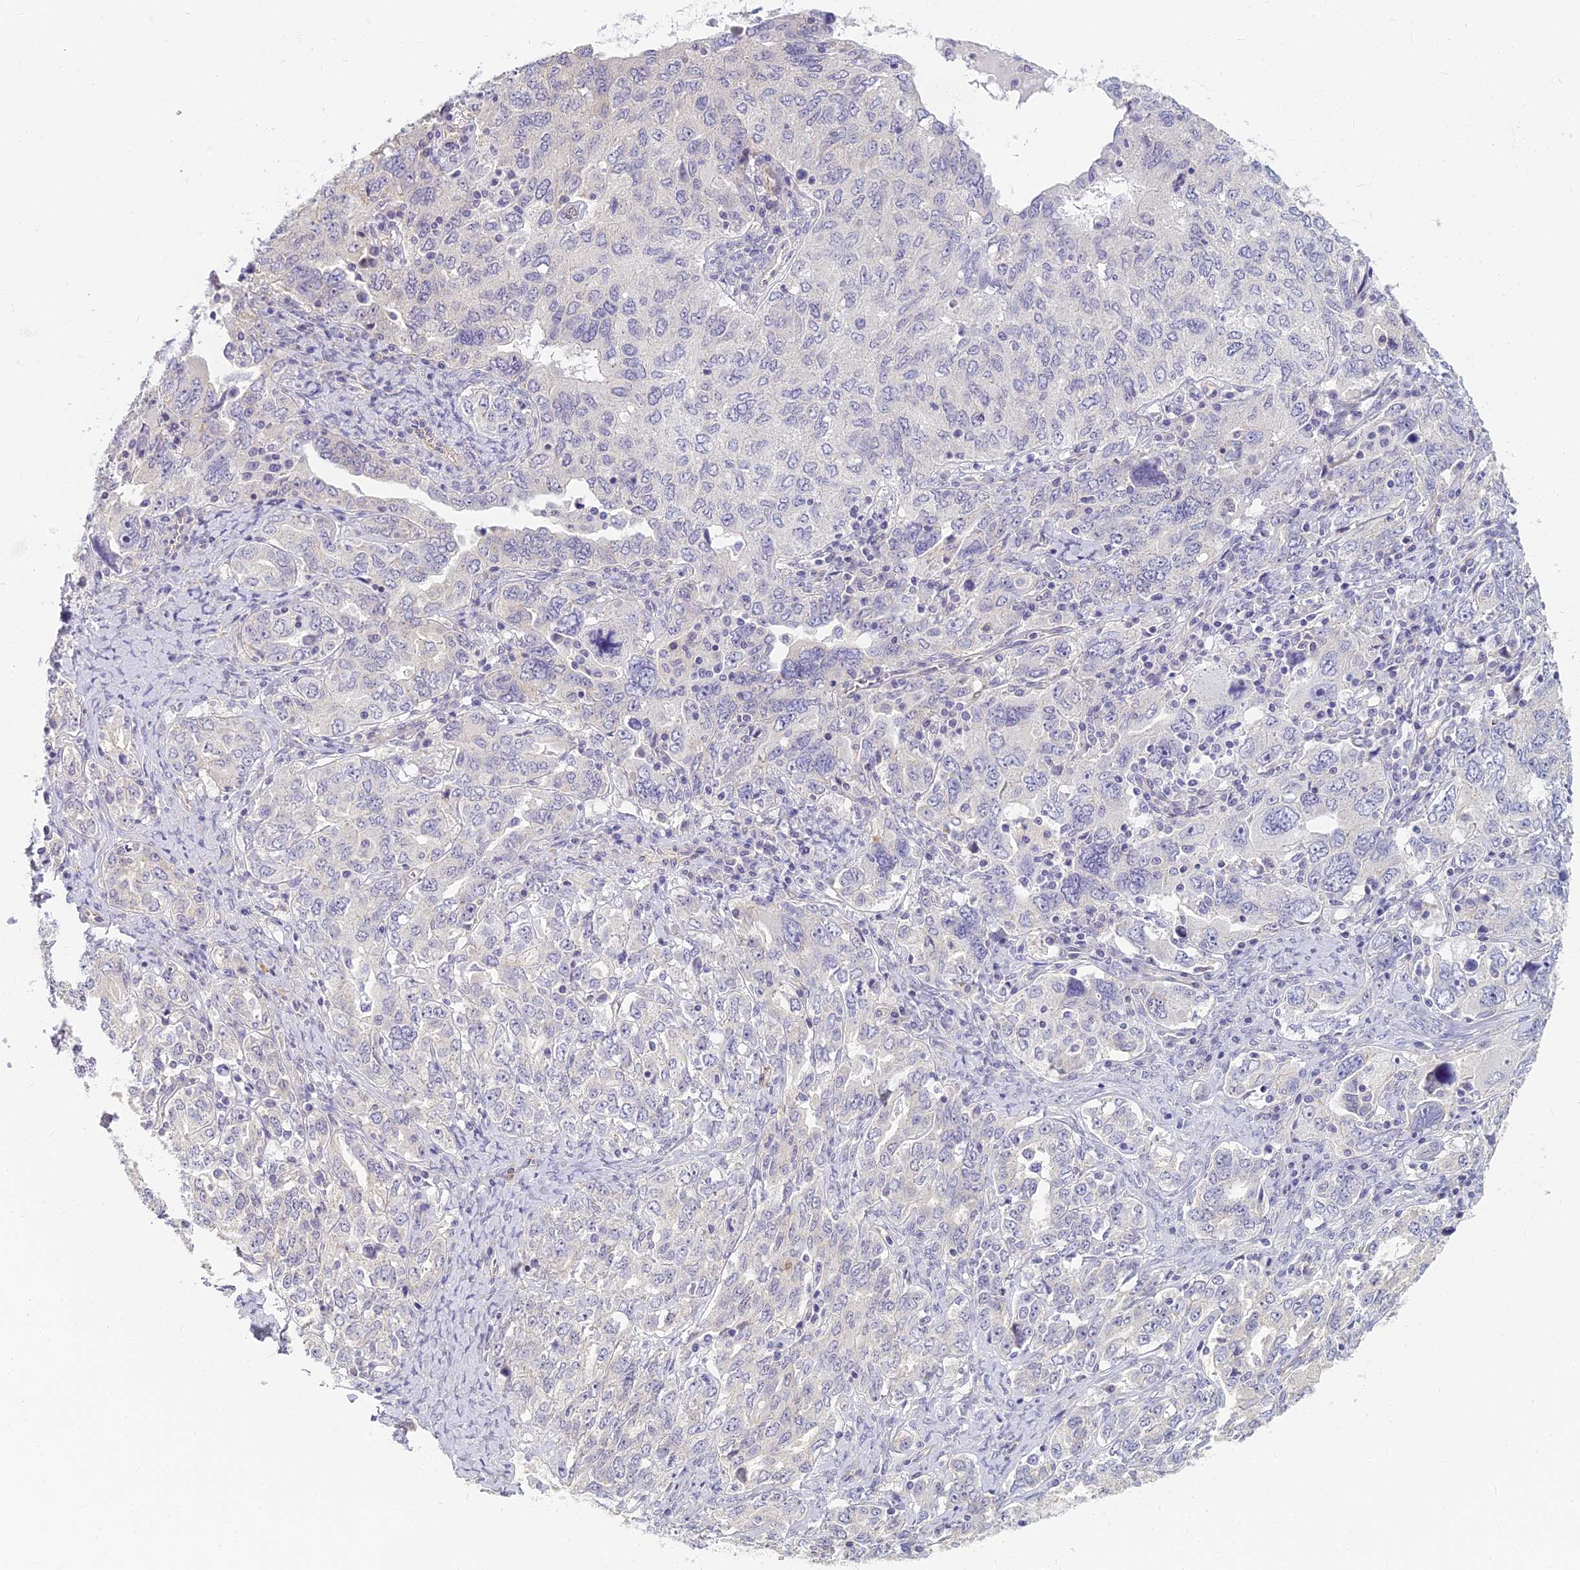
{"staining": {"intensity": "negative", "quantity": "none", "location": "none"}, "tissue": "ovarian cancer", "cell_type": "Tumor cells", "image_type": "cancer", "snomed": [{"axis": "morphology", "description": "Carcinoma, endometroid"}, {"axis": "topography", "description": "Ovary"}], "caption": "A high-resolution micrograph shows immunohistochemistry (IHC) staining of ovarian cancer, which displays no significant staining in tumor cells. (Brightfield microscopy of DAB (3,3'-diaminobenzidine) immunohistochemistry (IHC) at high magnification).", "gene": "RGL3", "patient": {"sex": "female", "age": 62}}